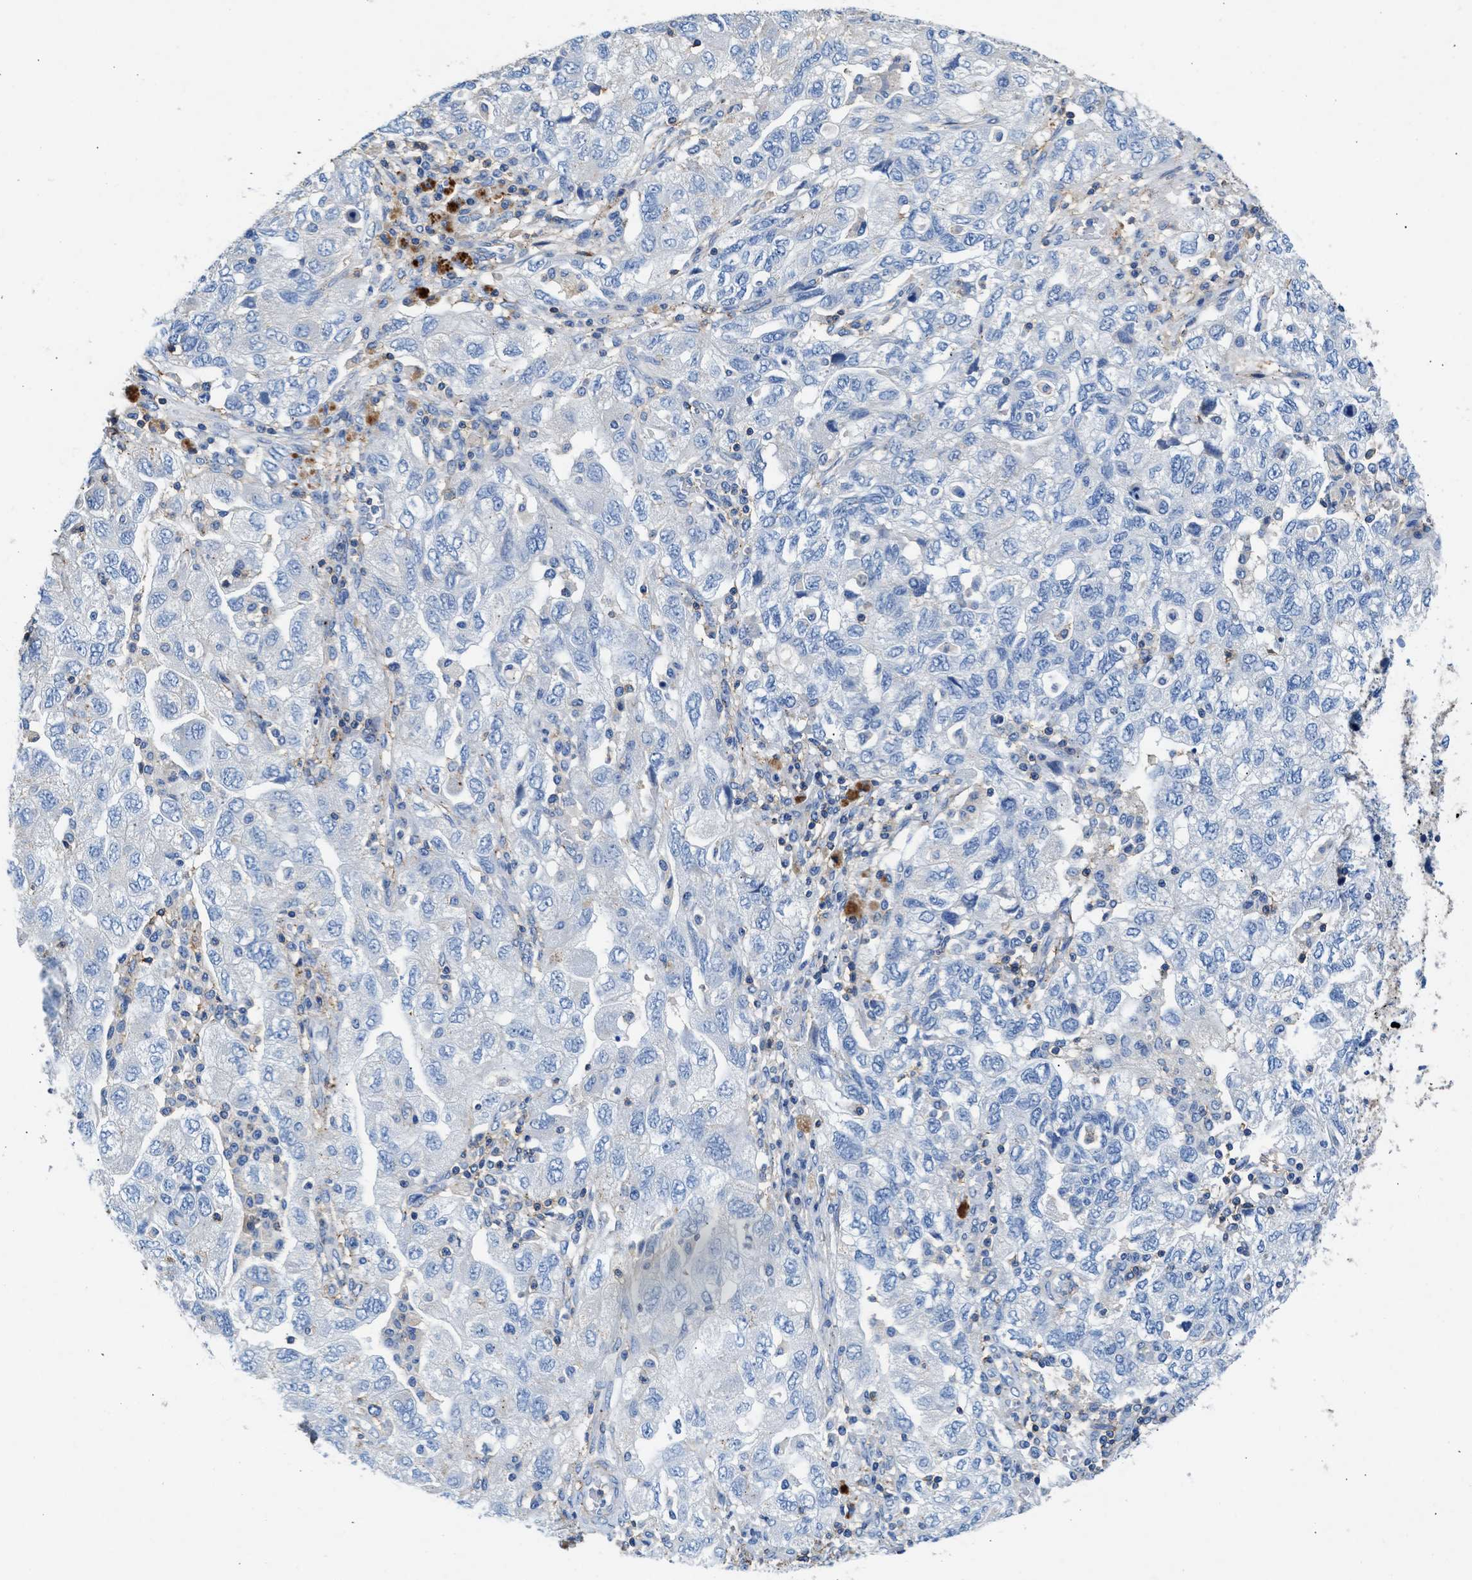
{"staining": {"intensity": "negative", "quantity": "none", "location": "none"}, "tissue": "ovarian cancer", "cell_type": "Tumor cells", "image_type": "cancer", "snomed": [{"axis": "morphology", "description": "Carcinoma, NOS"}, {"axis": "morphology", "description": "Cystadenocarcinoma, serous, NOS"}, {"axis": "topography", "description": "Ovary"}], "caption": "Immunohistochemistry (IHC) of serous cystadenocarcinoma (ovarian) reveals no expression in tumor cells. The staining is performed using DAB (3,3'-diaminobenzidine) brown chromogen with nuclei counter-stained in using hematoxylin.", "gene": "KCNQ4", "patient": {"sex": "female", "age": 69}}